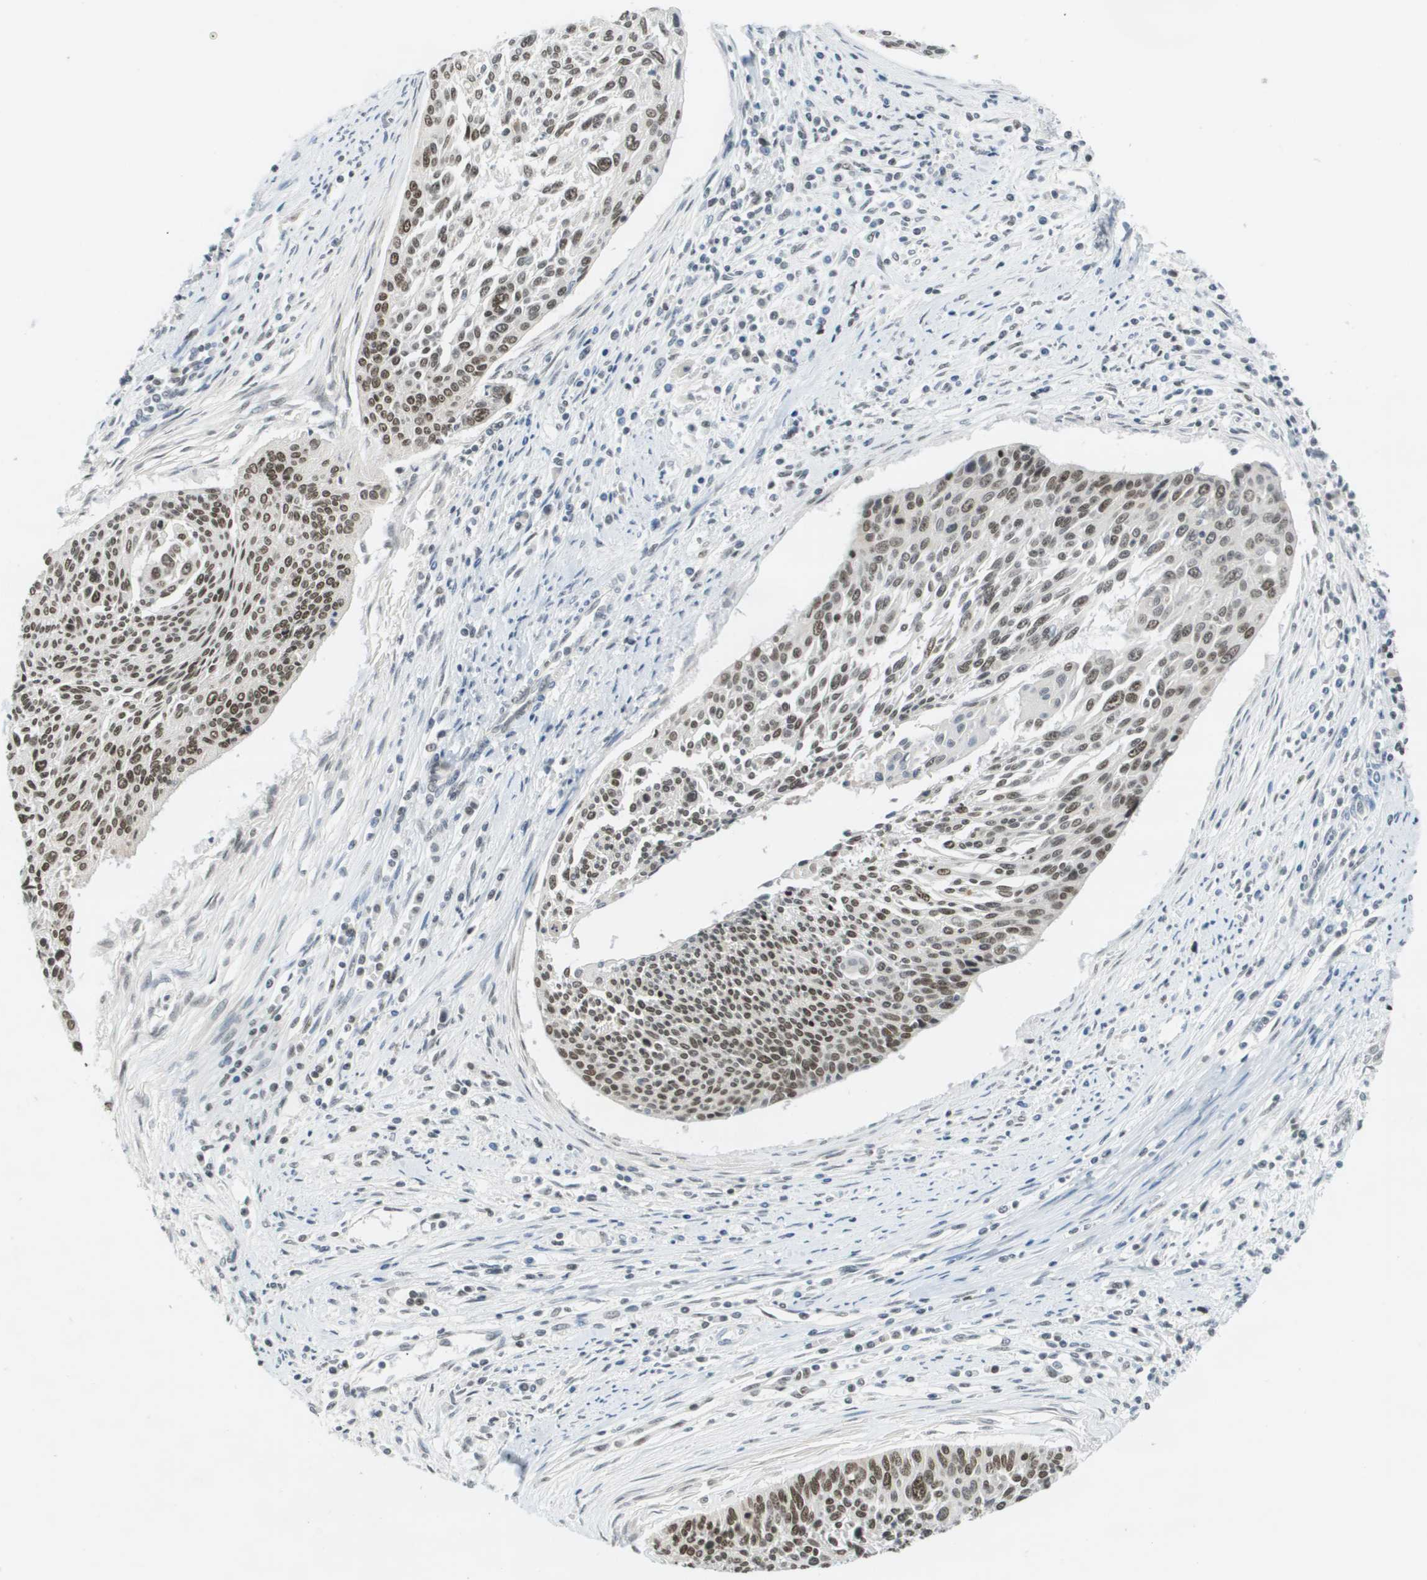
{"staining": {"intensity": "strong", "quantity": ">75%", "location": "nuclear"}, "tissue": "cervical cancer", "cell_type": "Tumor cells", "image_type": "cancer", "snomed": [{"axis": "morphology", "description": "Squamous cell carcinoma, NOS"}, {"axis": "topography", "description": "Cervix"}], "caption": "Immunohistochemical staining of squamous cell carcinoma (cervical) shows high levels of strong nuclear staining in approximately >75% of tumor cells. The staining was performed using DAB (3,3'-diaminobenzidine), with brown indicating positive protein expression. Nuclei are stained blue with hematoxylin.", "gene": "CBX5", "patient": {"sex": "female", "age": 55}}